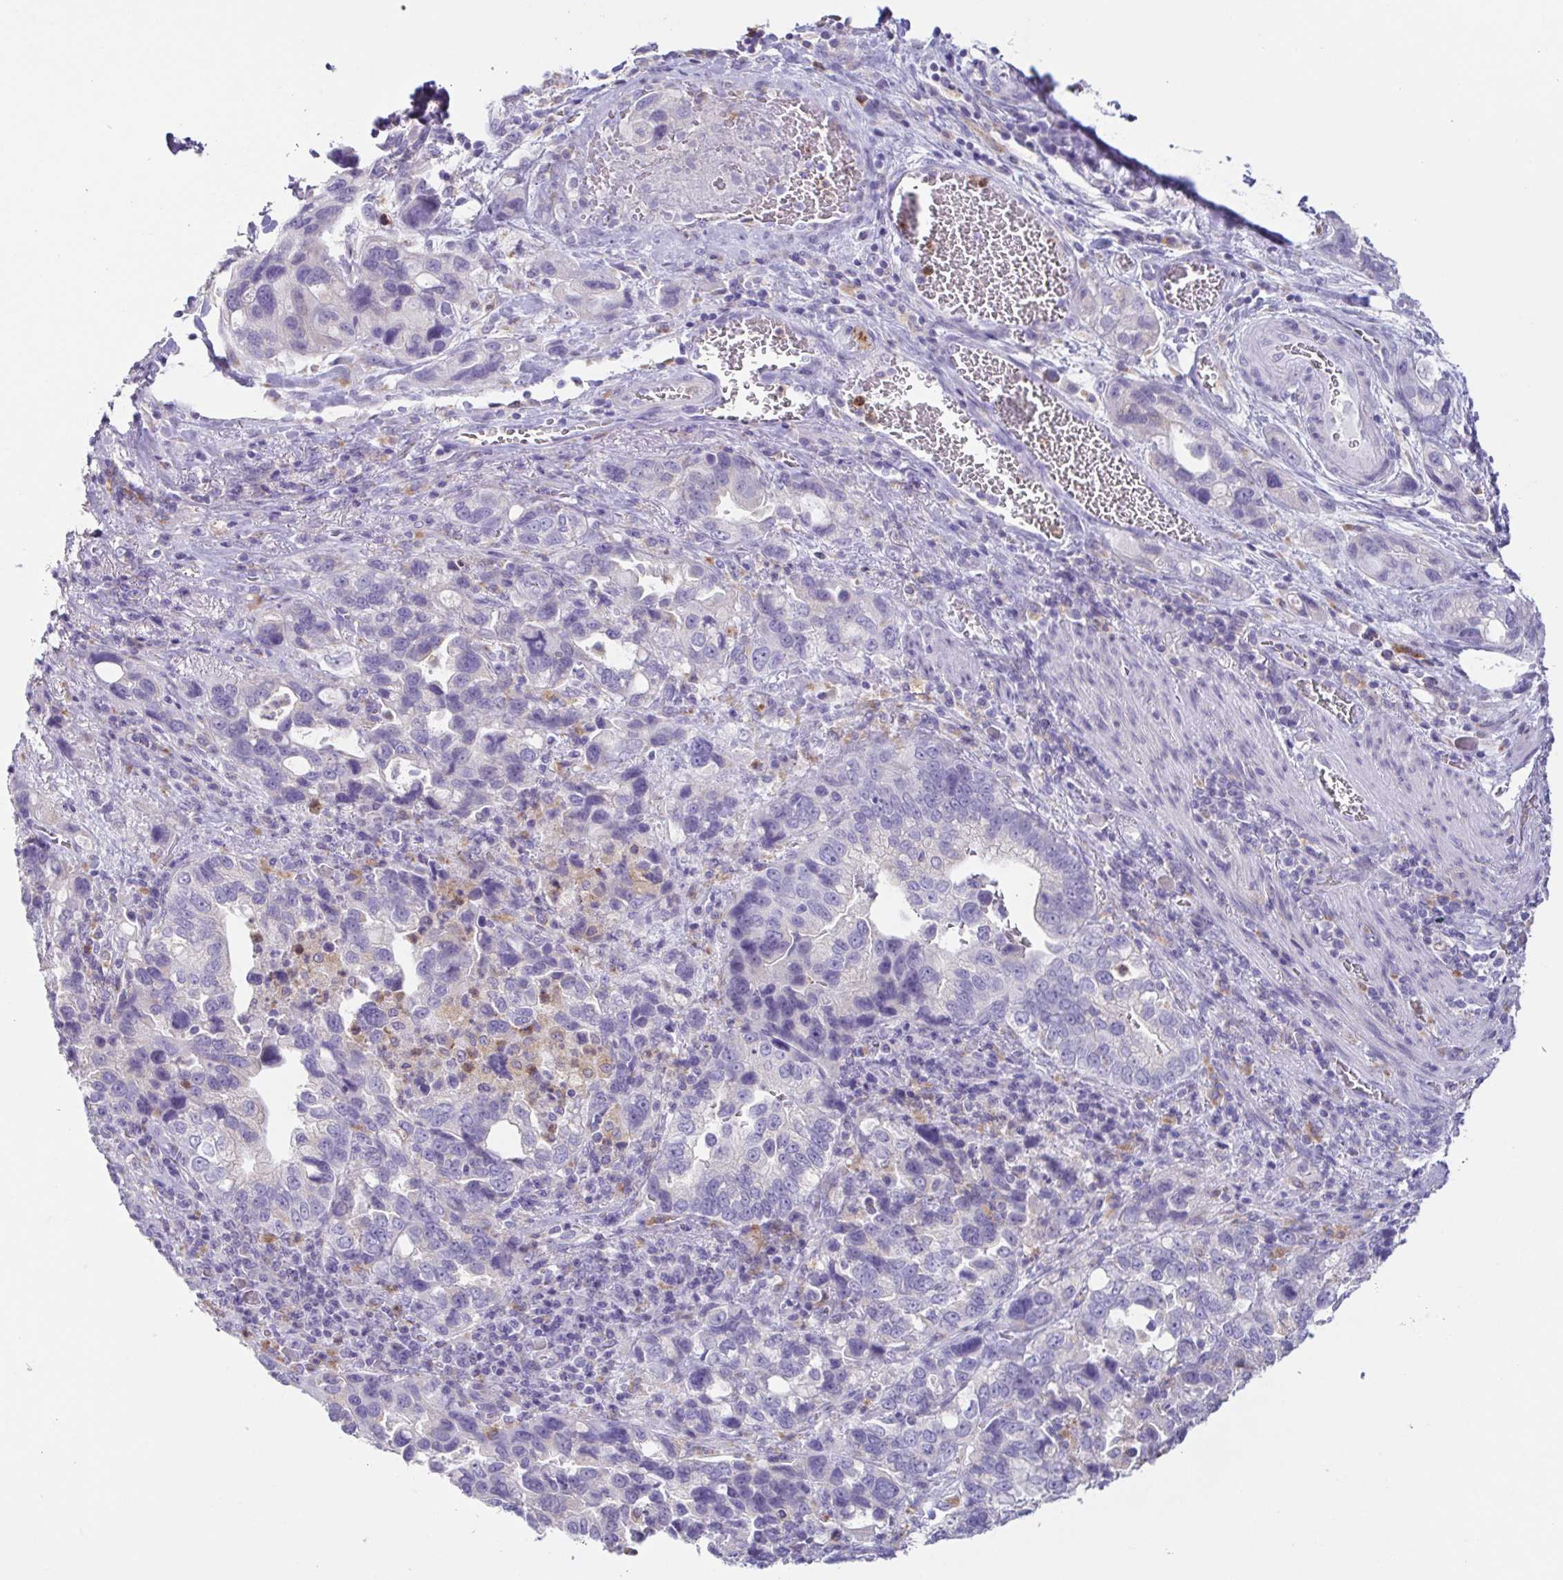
{"staining": {"intensity": "negative", "quantity": "none", "location": "none"}, "tissue": "stomach cancer", "cell_type": "Tumor cells", "image_type": "cancer", "snomed": [{"axis": "morphology", "description": "Adenocarcinoma, NOS"}, {"axis": "topography", "description": "Stomach, upper"}], "caption": "IHC of human stomach adenocarcinoma demonstrates no staining in tumor cells.", "gene": "ATP6V1G2", "patient": {"sex": "female", "age": 81}}